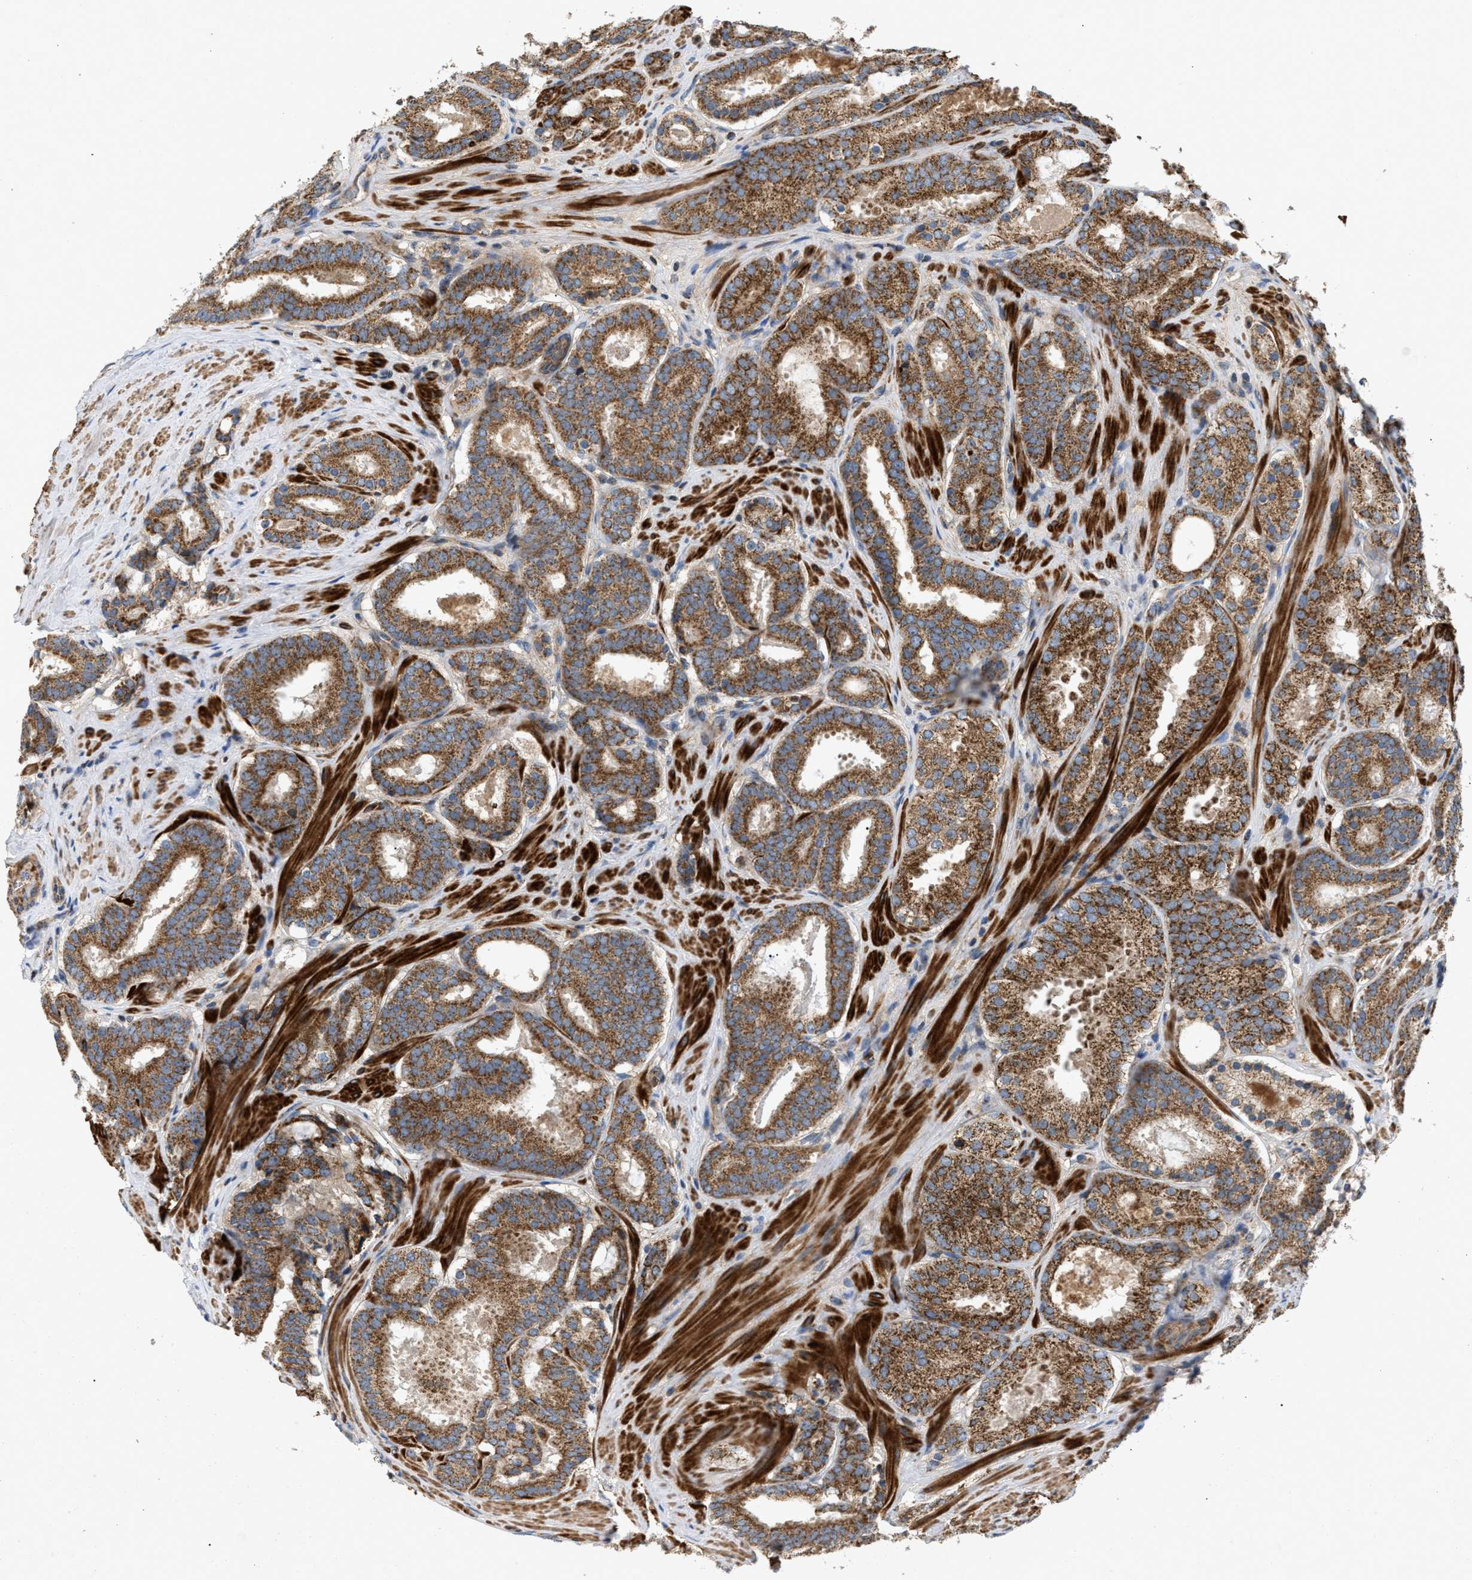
{"staining": {"intensity": "moderate", "quantity": ">75%", "location": "cytoplasmic/membranous"}, "tissue": "prostate cancer", "cell_type": "Tumor cells", "image_type": "cancer", "snomed": [{"axis": "morphology", "description": "Adenocarcinoma, Low grade"}, {"axis": "topography", "description": "Prostate"}], "caption": "A brown stain highlights moderate cytoplasmic/membranous staining of a protein in human prostate adenocarcinoma (low-grade) tumor cells.", "gene": "TACO1", "patient": {"sex": "male", "age": 69}}